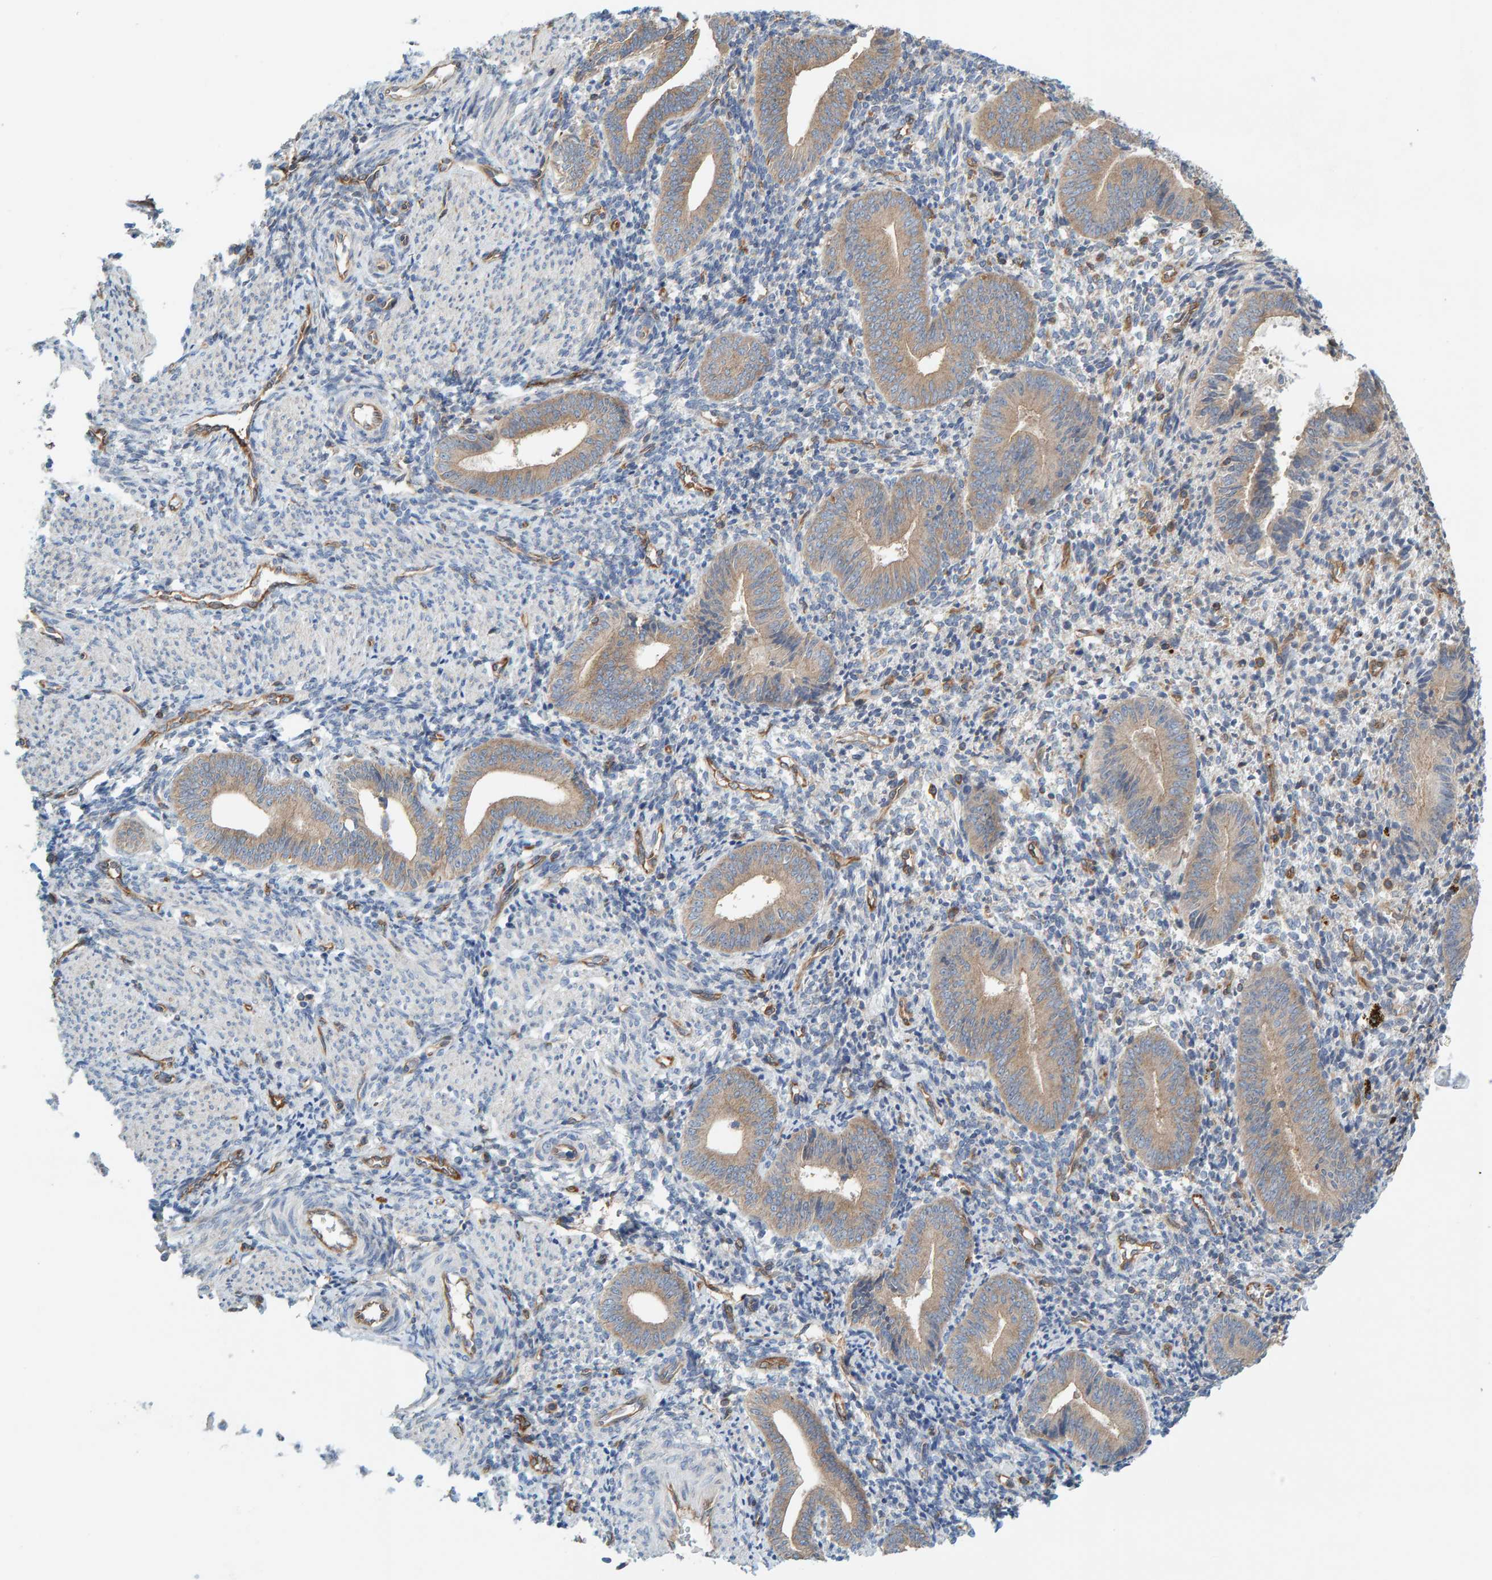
{"staining": {"intensity": "moderate", "quantity": "<25%", "location": "cytoplasmic/membranous"}, "tissue": "endometrium", "cell_type": "Cells in endometrial stroma", "image_type": "normal", "snomed": [{"axis": "morphology", "description": "Normal tissue, NOS"}, {"axis": "topography", "description": "Uterus"}, {"axis": "topography", "description": "Endometrium"}], "caption": "This micrograph reveals immunohistochemistry (IHC) staining of benign human endometrium, with low moderate cytoplasmic/membranous staining in about <25% of cells in endometrial stroma.", "gene": "PRKD2", "patient": {"sex": "female", "age": 33}}